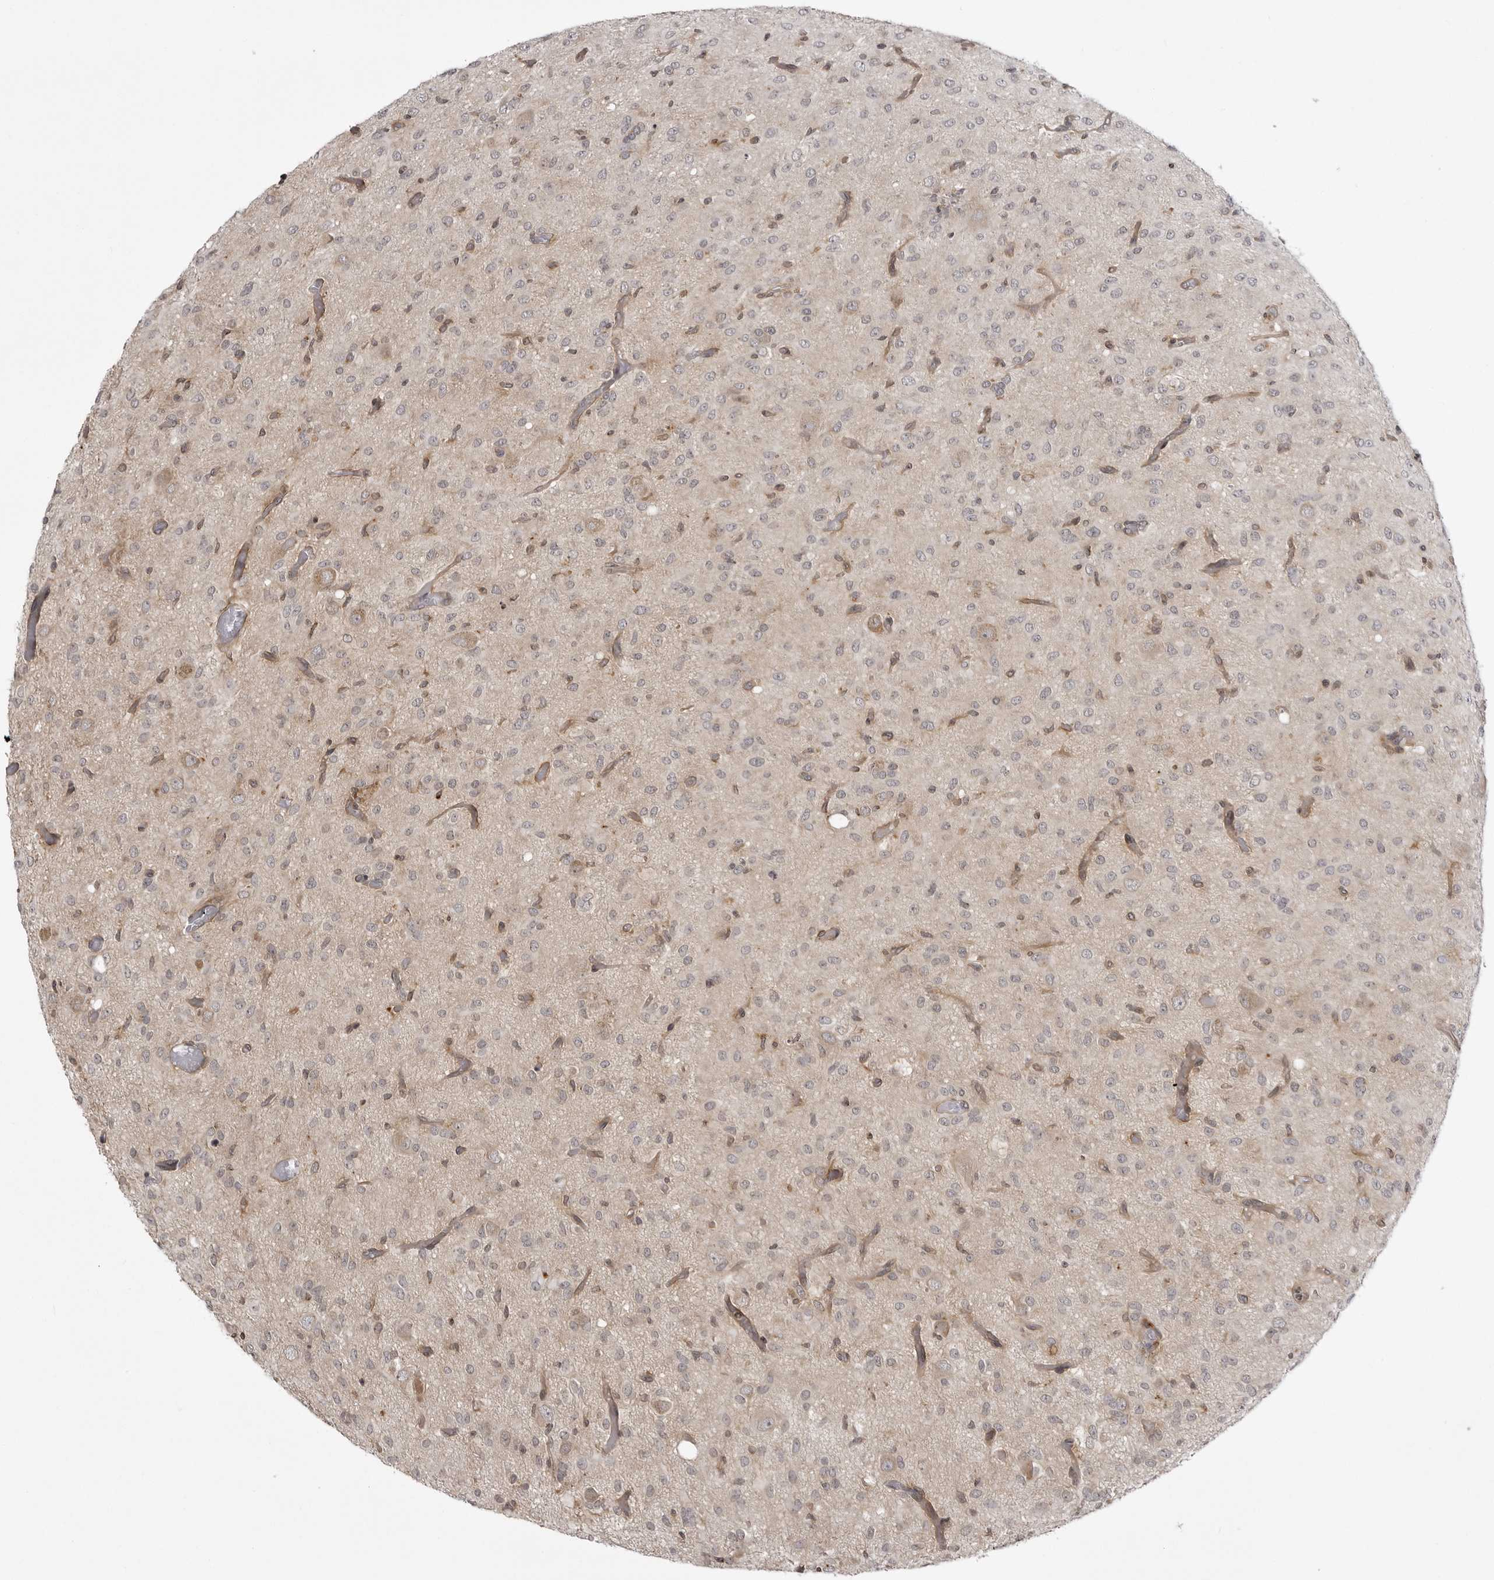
{"staining": {"intensity": "weak", "quantity": "<25%", "location": "cytoplasmic/membranous"}, "tissue": "glioma", "cell_type": "Tumor cells", "image_type": "cancer", "snomed": [{"axis": "morphology", "description": "Glioma, malignant, High grade"}, {"axis": "topography", "description": "Brain"}], "caption": "The image displays no staining of tumor cells in glioma.", "gene": "USP43", "patient": {"sex": "female", "age": 59}}